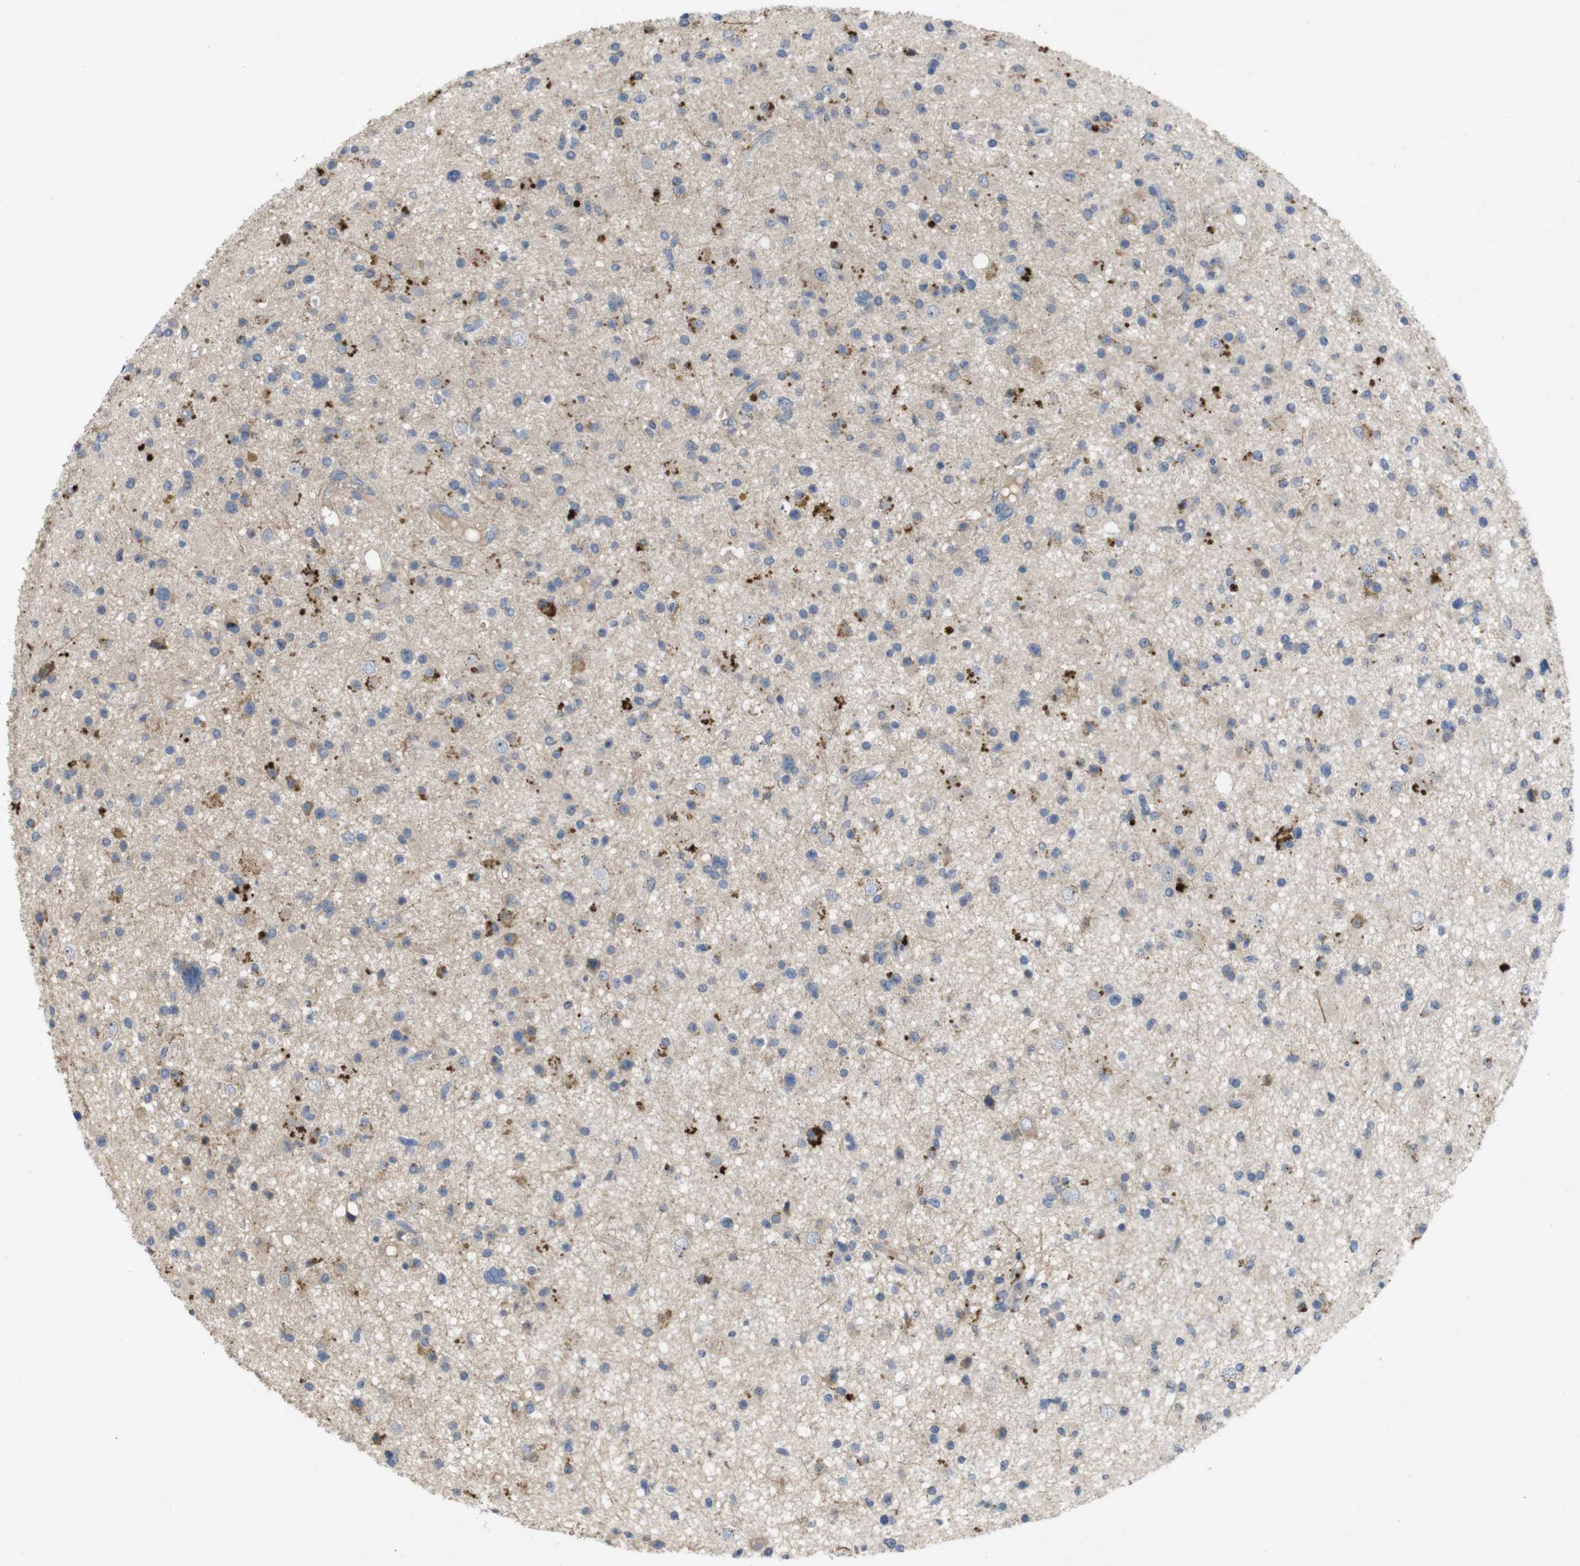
{"staining": {"intensity": "moderate", "quantity": "<25%", "location": "cytoplasmic/membranous"}, "tissue": "glioma", "cell_type": "Tumor cells", "image_type": "cancer", "snomed": [{"axis": "morphology", "description": "Glioma, malignant, High grade"}, {"axis": "topography", "description": "Brain"}], "caption": "High-magnification brightfield microscopy of glioma stained with DAB (brown) and counterstained with hematoxylin (blue). tumor cells exhibit moderate cytoplasmic/membranous staining is present in approximately<25% of cells. The staining was performed using DAB (3,3'-diaminobenzidine), with brown indicating positive protein expression. Nuclei are stained blue with hematoxylin.", "gene": "TSPAN14", "patient": {"sex": "male", "age": 33}}